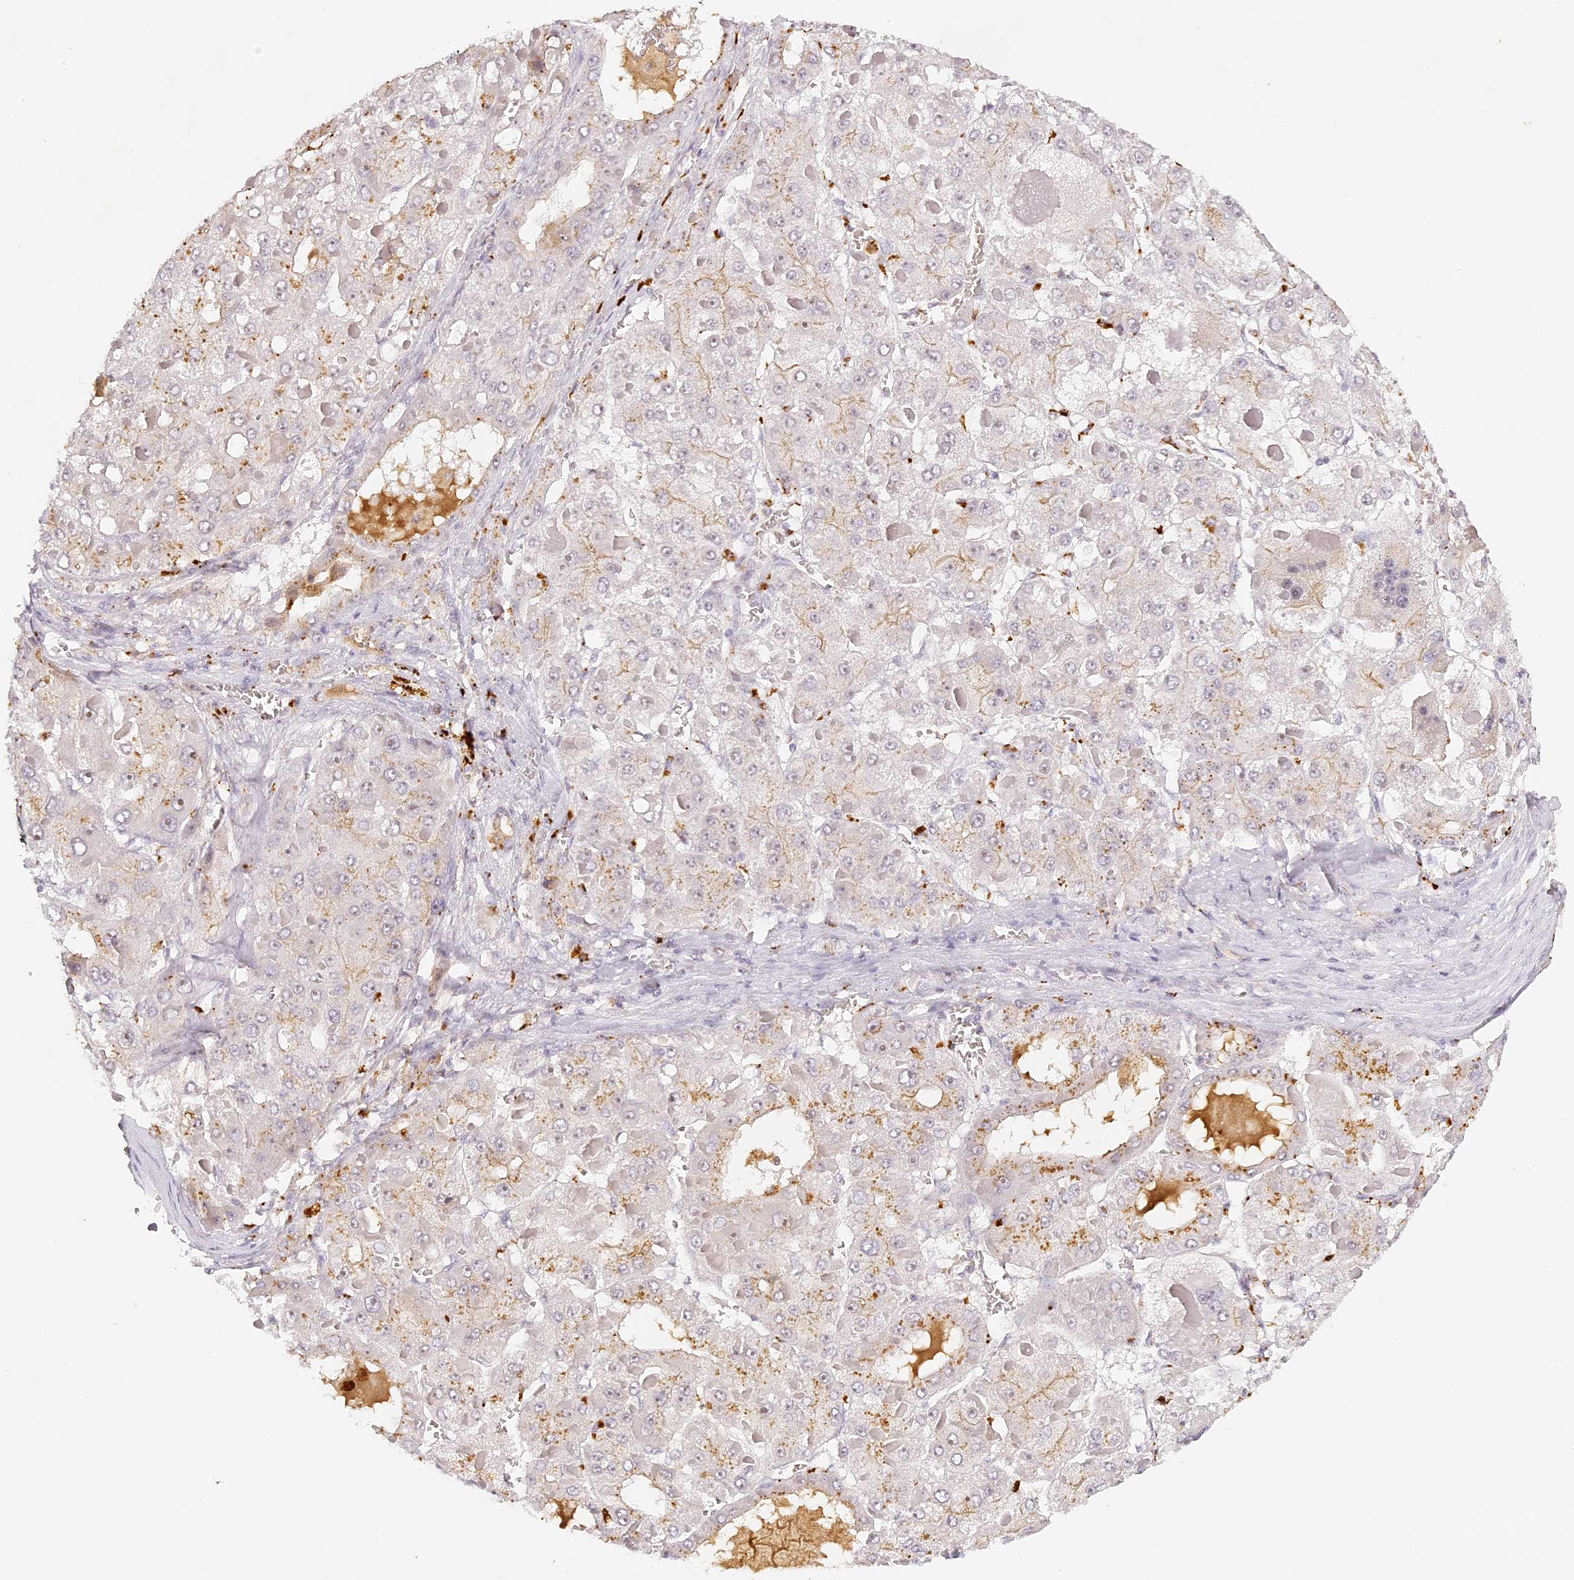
{"staining": {"intensity": "weak", "quantity": "<25%", "location": "cytoplasmic/membranous"}, "tissue": "liver cancer", "cell_type": "Tumor cells", "image_type": "cancer", "snomed": [{"axis": "morphology", "description": "Carcinoma, Hepatocellular, NOS"}, {"axis": "topography", "description": "Liver"}], "caption": "Liver cancer (hepatocellular carcinoma) was stained to show a protein in brown. There is no significant expression in tumor cells.", "gene": "ELL3", "patient": {"sex": "female", "age": 73}}